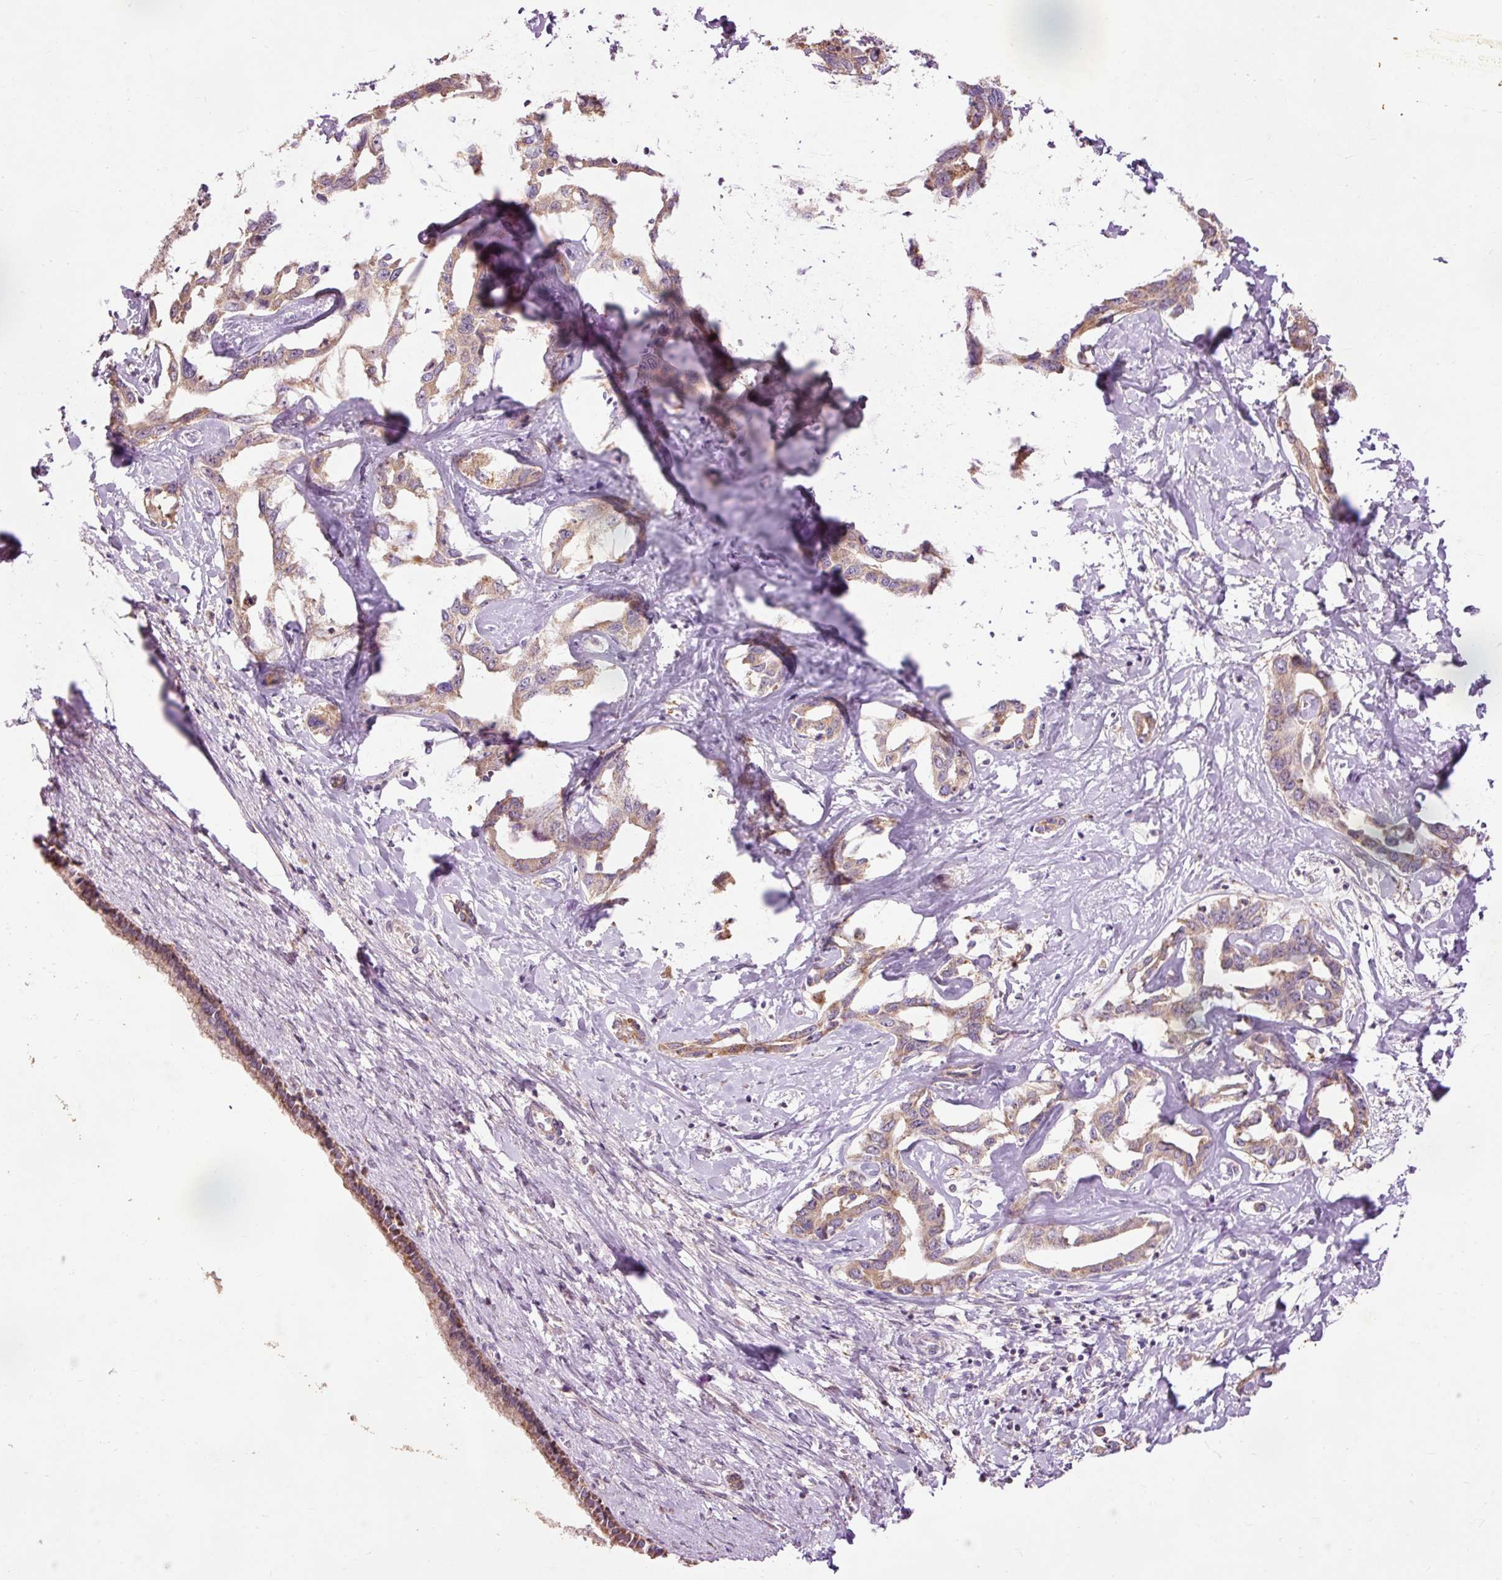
{"staining": {"intensity": "moderate", "quantity": ">75%", "location": "cytoplasmic/membranous"}, "tissue": "liver cancer", "cell_type": "Tumor cells", "image_type": "cancer", "snomed": [{"axis": "morphology", "description": "Cholangiocarcinoma"}, {"axis": "topography", "description": "Liver"}], "caption": "Approximately >75% of tumor cells in liver cholangiocarcinoma show moderate cytoplasmic/membranous protein staining as visualized by brown immunohistochemical staining.", "gene": "PRDX5", "patient": {"sex": "male", "age": 59}}